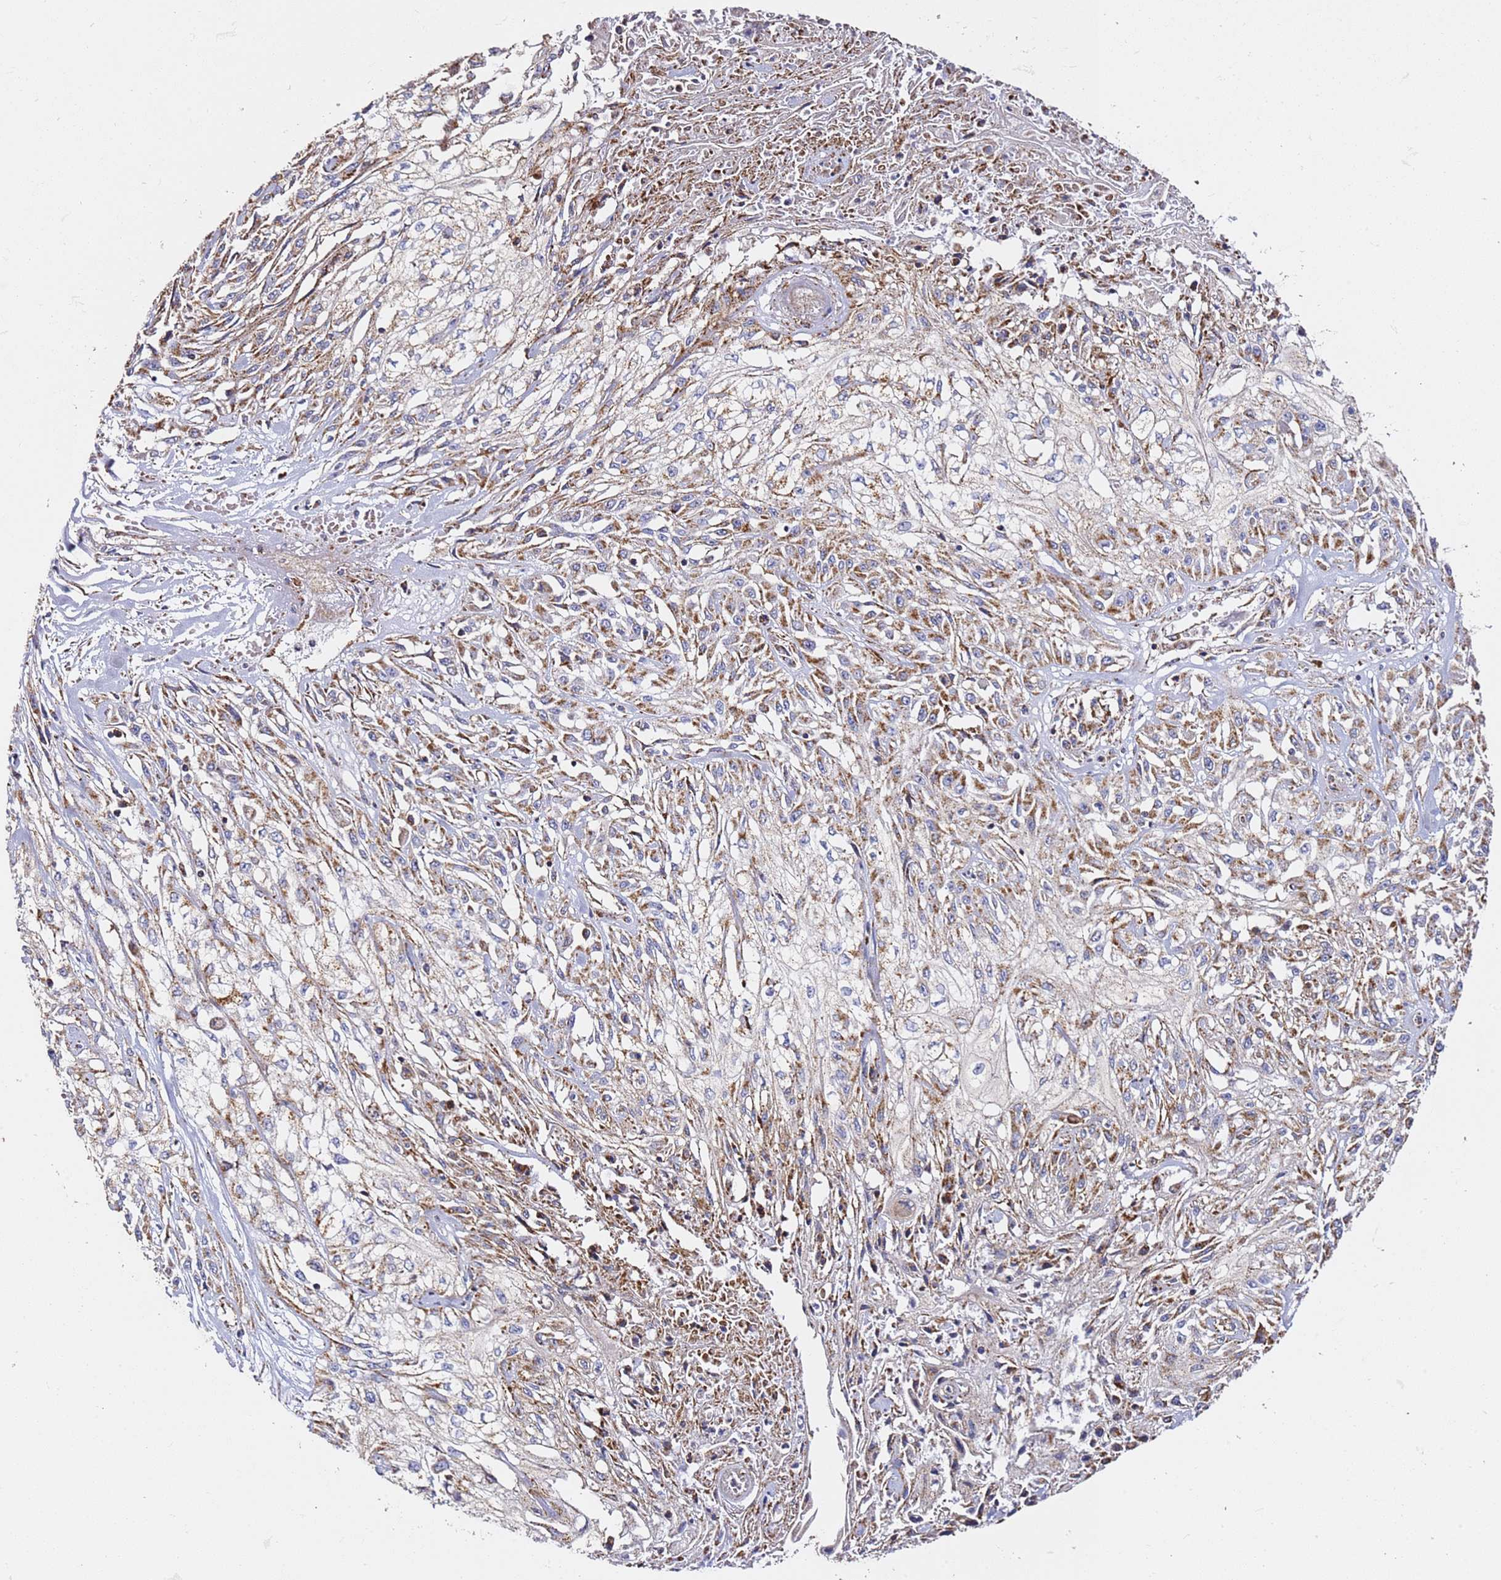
{"staining": {"intensity": "moderate", "quantity": "25%-75%", "location": "cytoplasmic/membranous"}, "tissue": "skin cancer", "cell_type": "Tumor cells", "image_type": "cancer", "snomed": [{"axis": "morphology", "description": "Squamous cell carcinoma, NOS"}, {"axis": "morphology", "description": "Squamous cell carcinoma, metastatic, NOS"}, {"axis": "topography", "description": "Skin"}, {"axis": "topography", "description": "Lymph node"}], "caption": "Protein expression analysis of skin cancer demonstrates moderate cytoplasmic/membranous positivity in approximately 25%-75% of tumor cells.", "gene": "NDUFA3", "patient": {"sex": "male", "age": 75}}